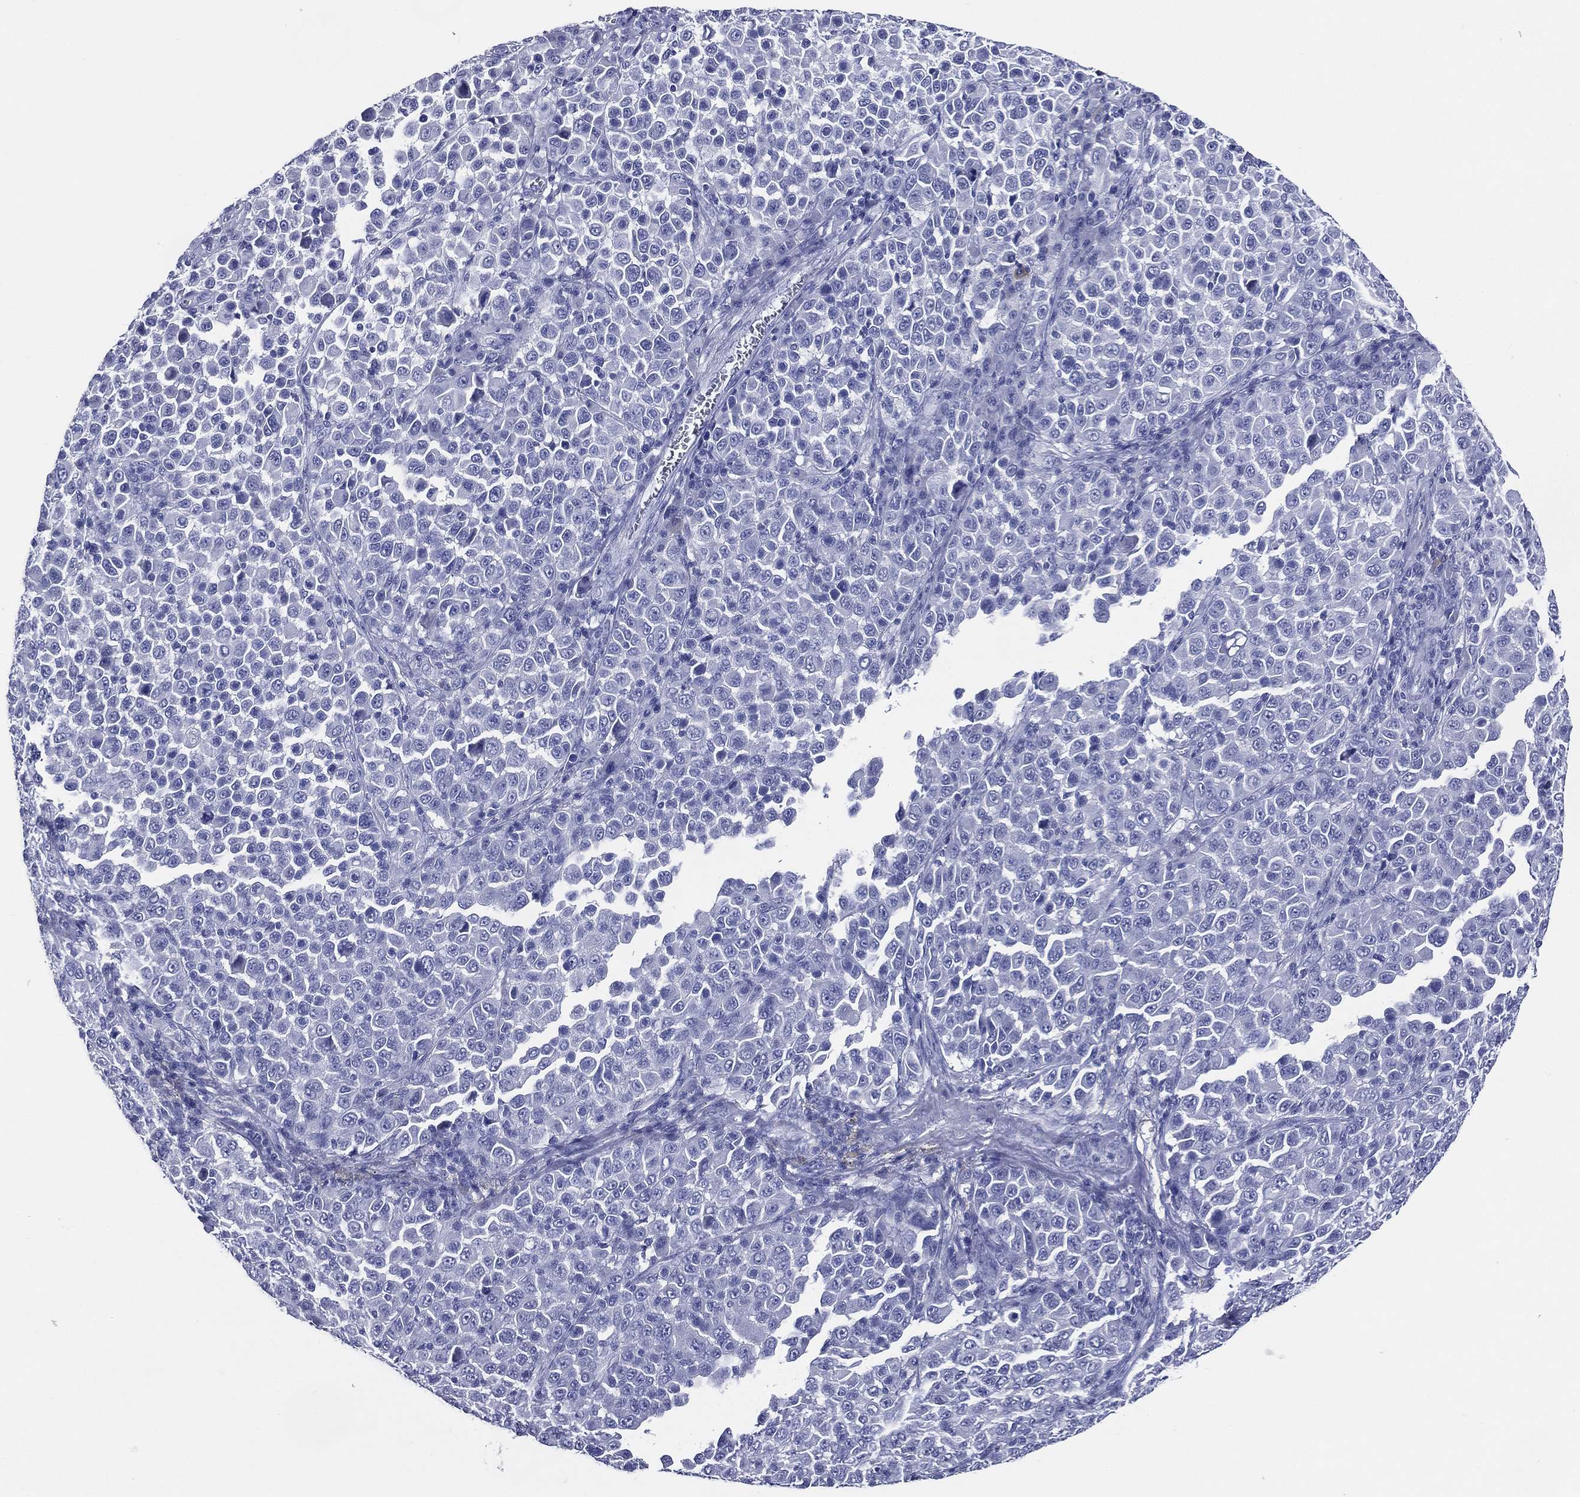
{"staining": {"intensity": "negative", "quantity": "none", "location": "none"}, "tissue": "melanoma", "cell_type": "Tumor cells", "image_type": "cancer", "snomed": [{"axis": "morphology", "description": "Malignant melanoma, NOS"}, {"axis": "topography", "description": "Skin"}], "caption": "This image is of malignant melanoma stained with IHC to label a protein in brown with the nuclei are counter-stained blue. There is no staining in tumor cells. (IHC, brightfield microscopy, high magnification).", "gene": "ACE2", "patient": {"sex": "female", "age": 57}}